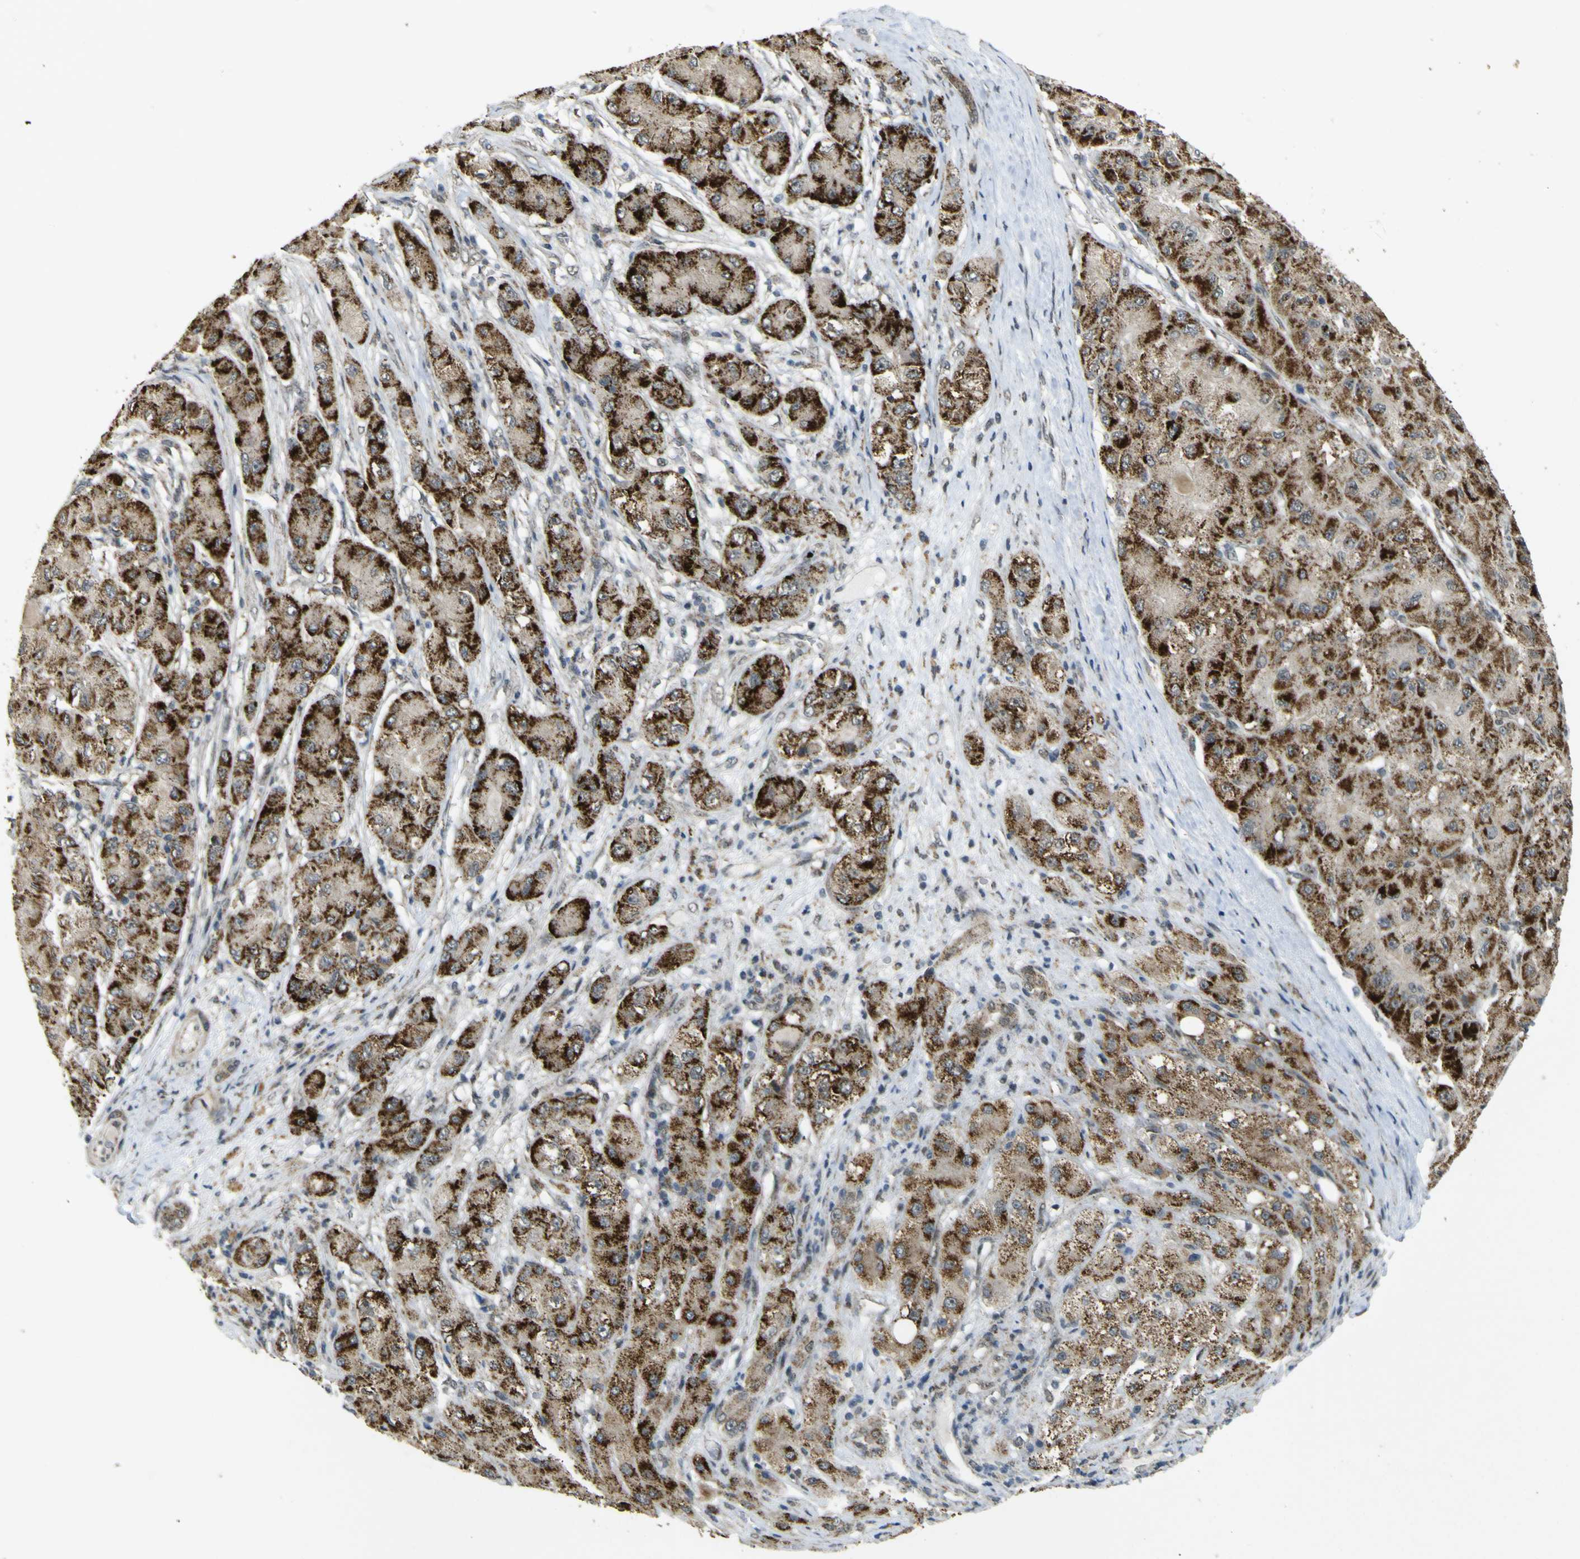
{"staining": {"intensity": "strong", "quantity": ">75%", "location": "cytoplasmic/membranous"}, "tissue": "liver cancer", "cell_type": "Tumor cells", "image_type": "cancer", "snomed": [{"axis": "morphology", "description": "Carcinoma, Hepatocellular, NOS"}, {"axis": "topography", "description": "Liver"}], "caption": "This is an image of IHC staining of liver hepatocellular carcinoma, which shows strong staining in the cytoplasmic/membranous of tumor cells.", "gene": "ACBD5", "patient": {"sex": "male", "age": 80}}